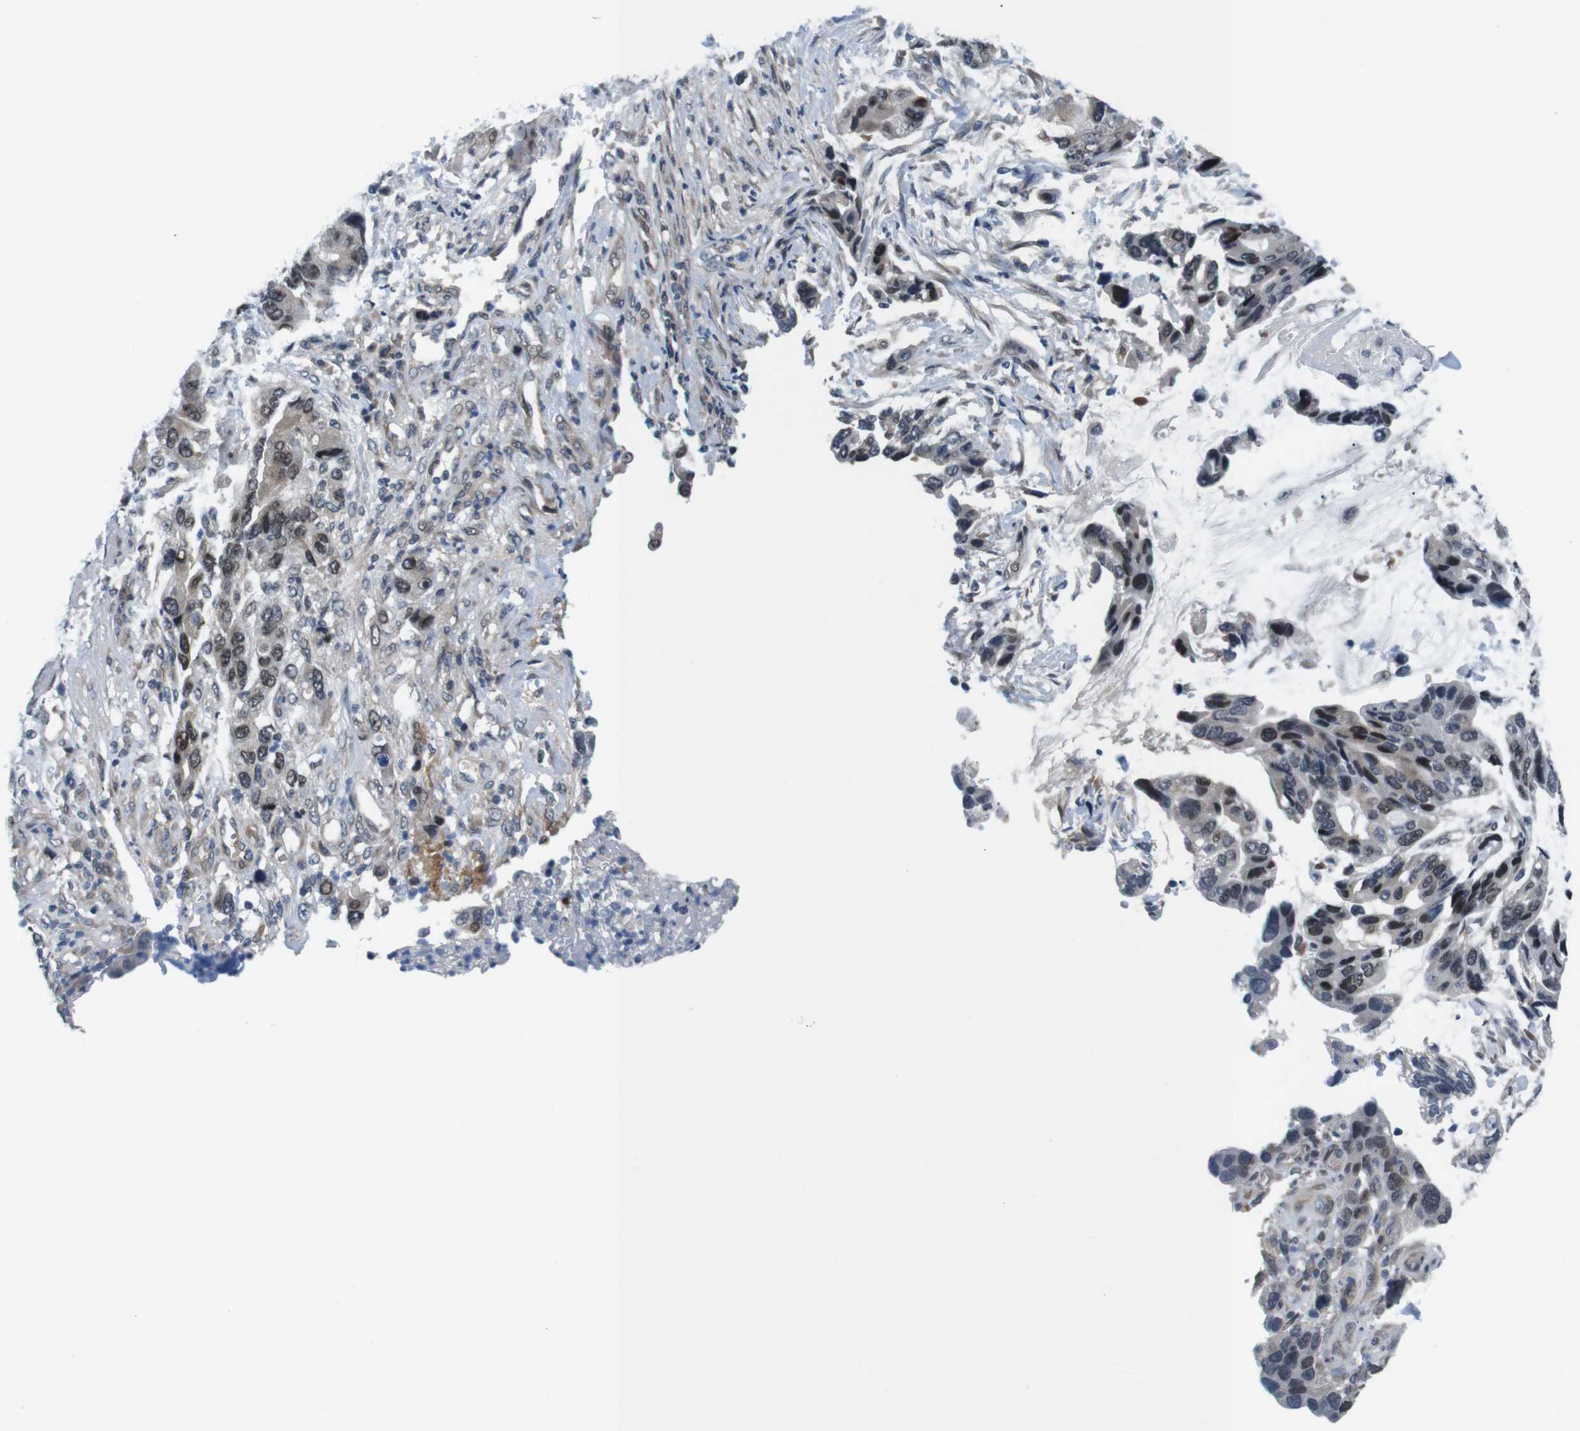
{"staining": {"intensity": "moderate", "quantity": "<25%", "location": "nuclear"}, "tissue": "stomach cancer", "cell_type": "Tumor cells", "image_type": "cancer", "snomed": [{"axis": "morphology", "description": "Adenocarcinoma, NOS"}, {"axis": "topography", "description": "Stomach, lower"}], "caption": "IHC (DAB (3,3'-diaminobenzidine)) staining of stomach cancer (adenocarcinoma) exhibits moderate nuclear protein expression in approximately <25% of tumor cells.", "gene": "SMCO2", "patient": {"sex": "female", "age": 93}}